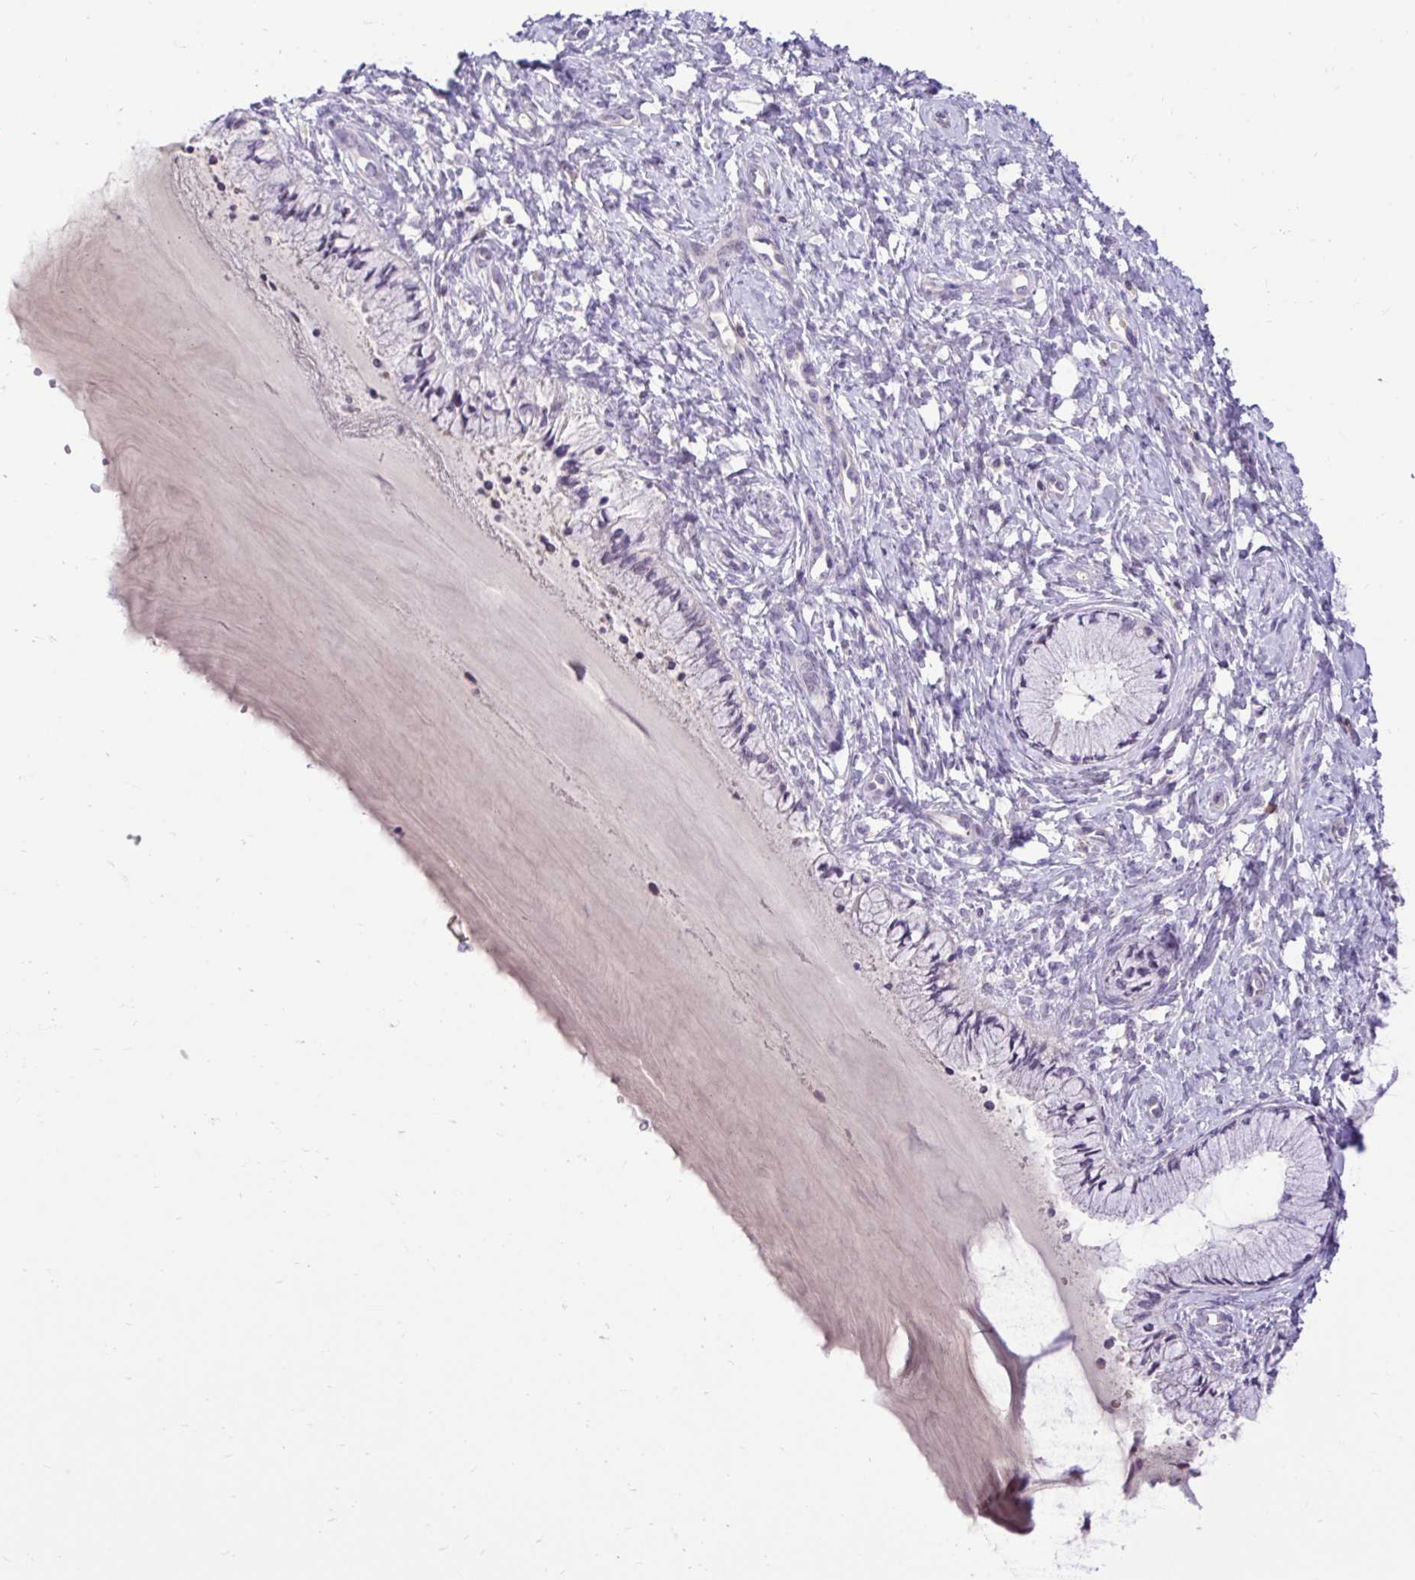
{"staining": {"intensity": "negative", "quantity": "none", "location": "none"}, "tissue": "cervix", "cell_type": "Glandular cells", "image_type": "normal", "snomed": [{"axis": "morphology", "description": "Normal tissue, NOS"}, {"axis": "topography", "description": "Cervix"}], "caption": "A high-resolution micrograph shows IHC staining of unremarkable cervix, which displays no significant expression in glandular cells.", "gene": "CDC20", "patient": {"sex": "female", "age": 37}}